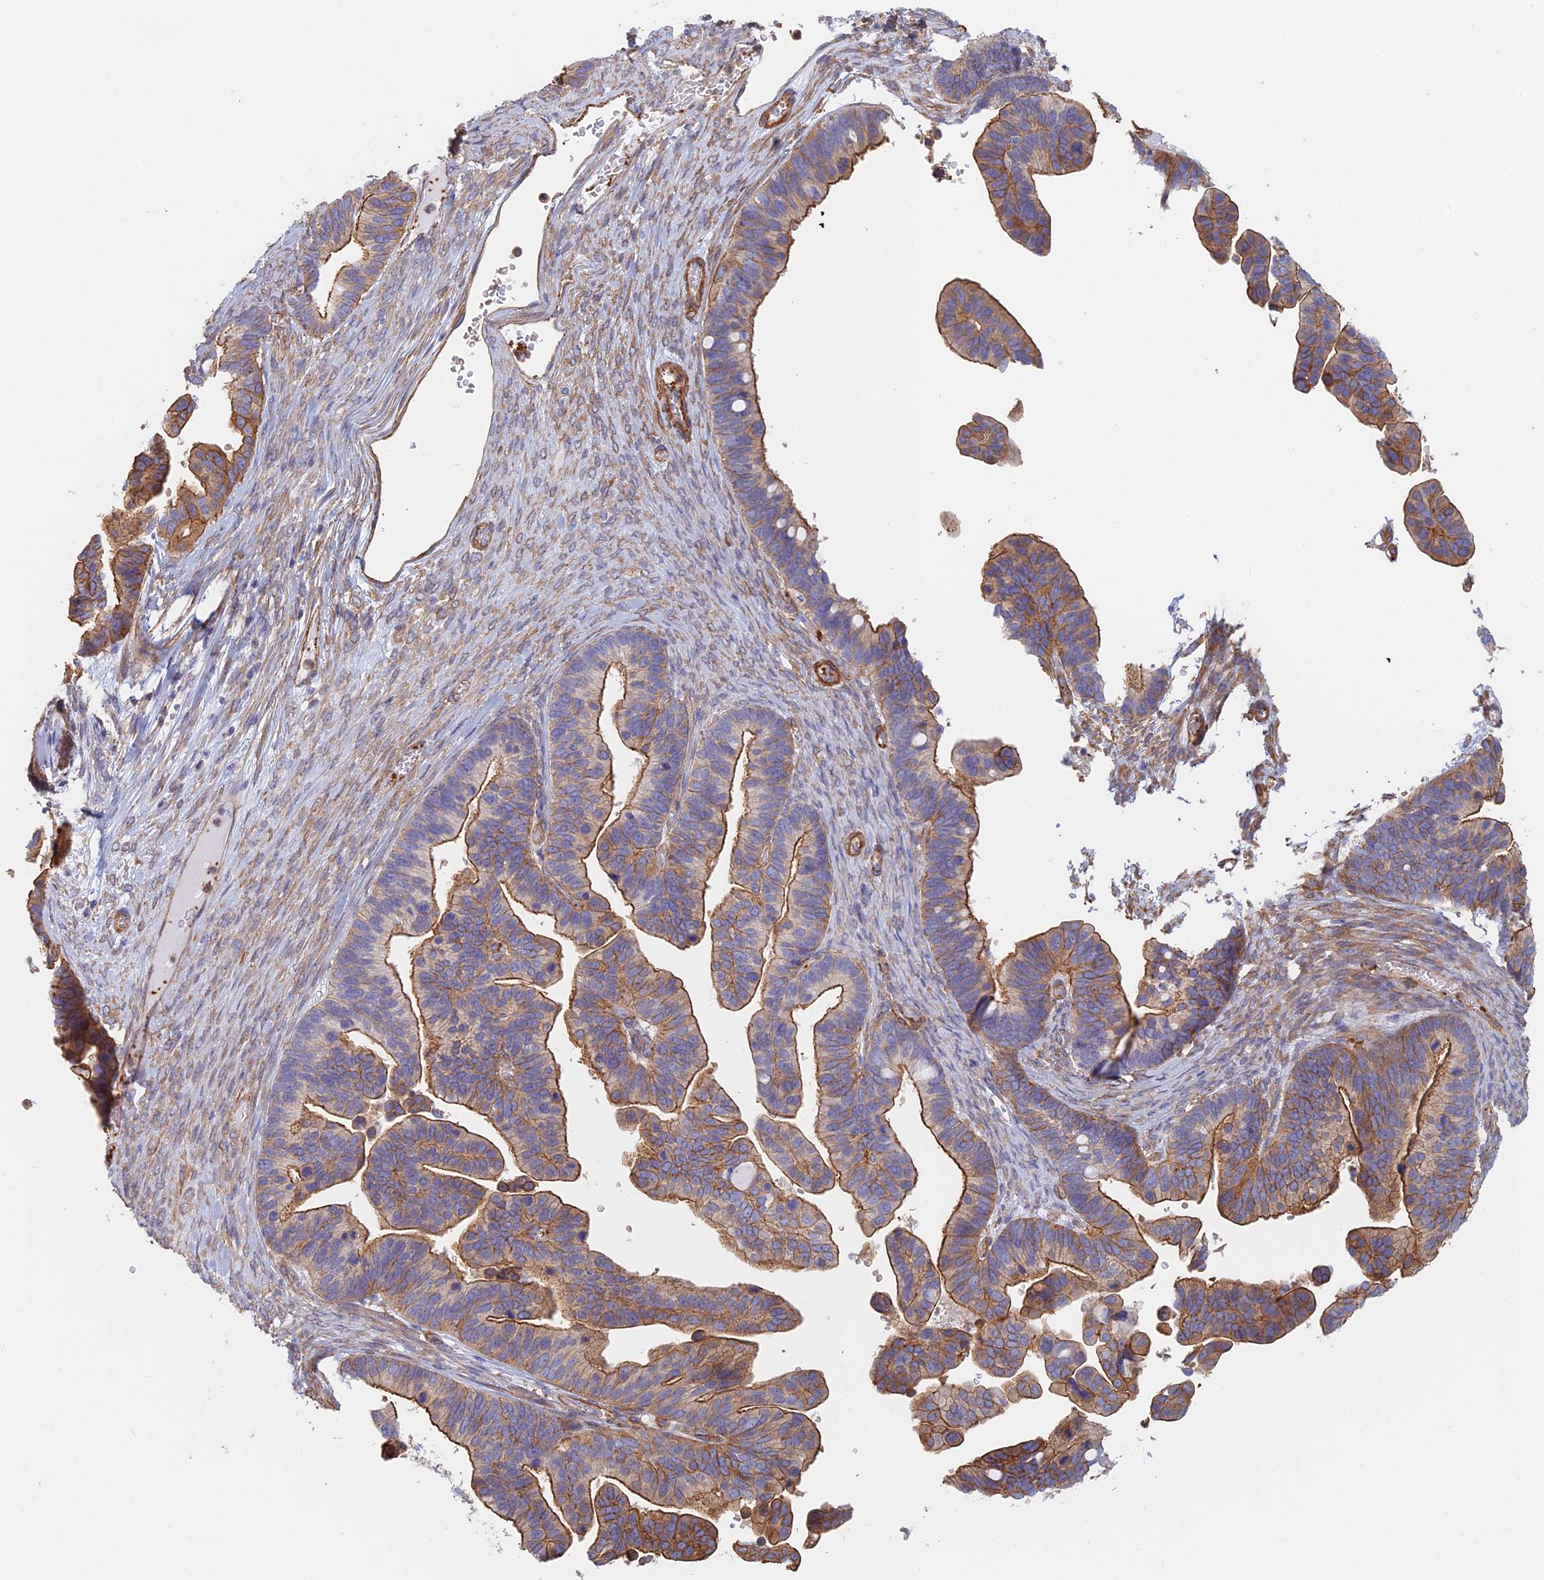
{"staining": {"intensity": "strong", "quantity": ">75%", "location": "cytoplasmic/membranous"}, "tissue": "ovarian cancer", "cell_type": "Tumor cells", "image_type": "cancer", "snomed": [{"axis": "morphology", "description": "Cystadenocarcinoma, serous, NOS"}, {"axis": "topography", "description": "Ovary"}], "caption": "This is a photomicrograph of immunohistochemistry staining of ovarian serous cystadenocarcinoma, which shows strong expression in the cytoplasmic/membranous of tumor cells.", "gene": "PAK4", "patient": {"sex": "female", "age": 56}}